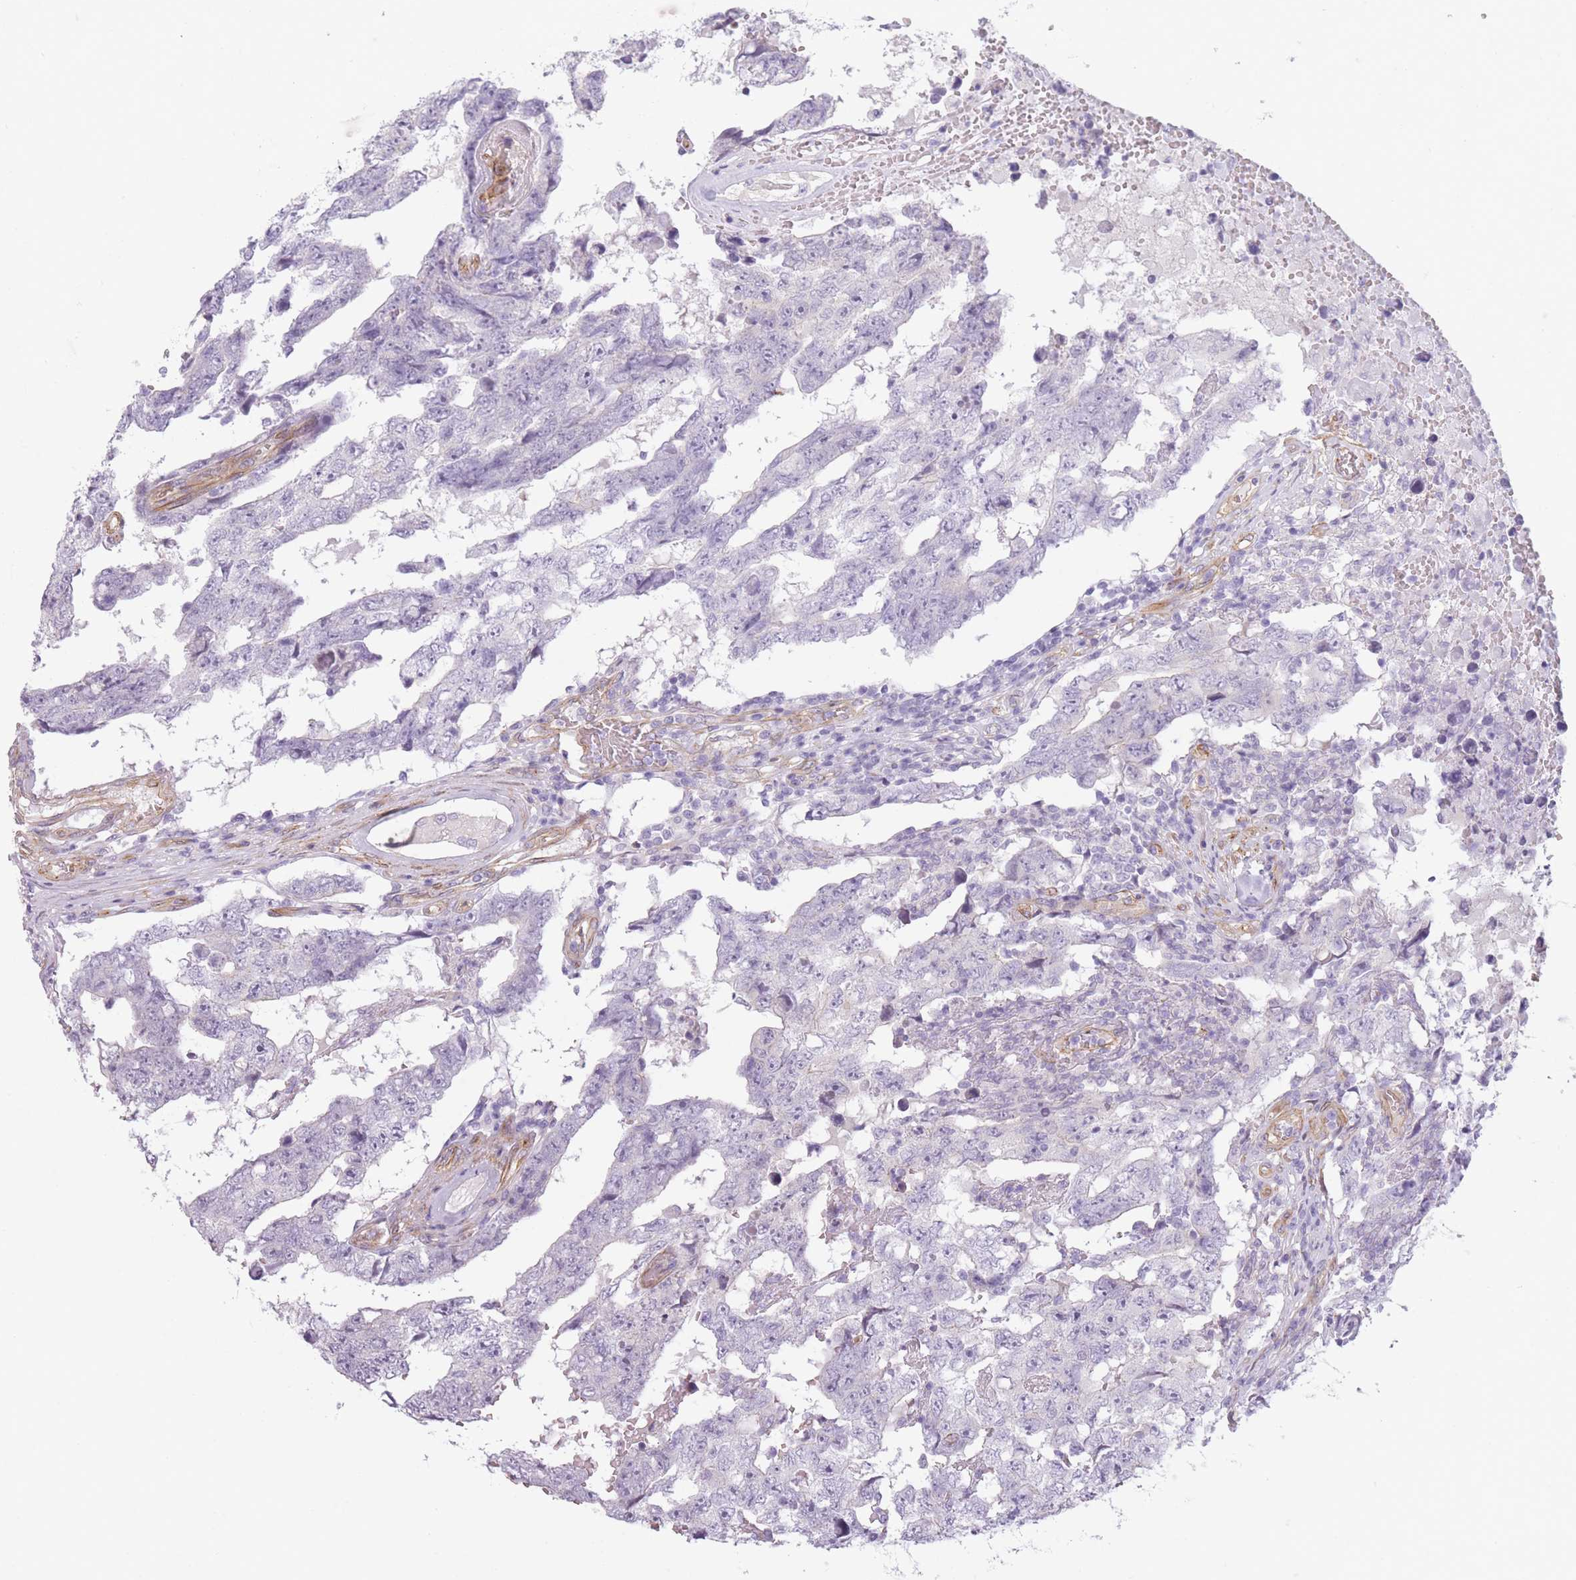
{"staining": {"intensity": "negative", "quantity": "none", "location": "none"}, "tissue": "testis cancer", "cell_type": "Tumor cells", "image_type": "cancer", "snomed": [{"axis": "morphology", "description": "Carcinoma, Embryonal, NOS"}, {"axis": "topography", "description": "Testis"}], "caption": "This is an immunohistochemistry photomicrograph of testis embryonal carcinoma. There is no positivity in tumor cells.", "gene": "OR6B3", "patient": {"sex": "male", "age": 25}}